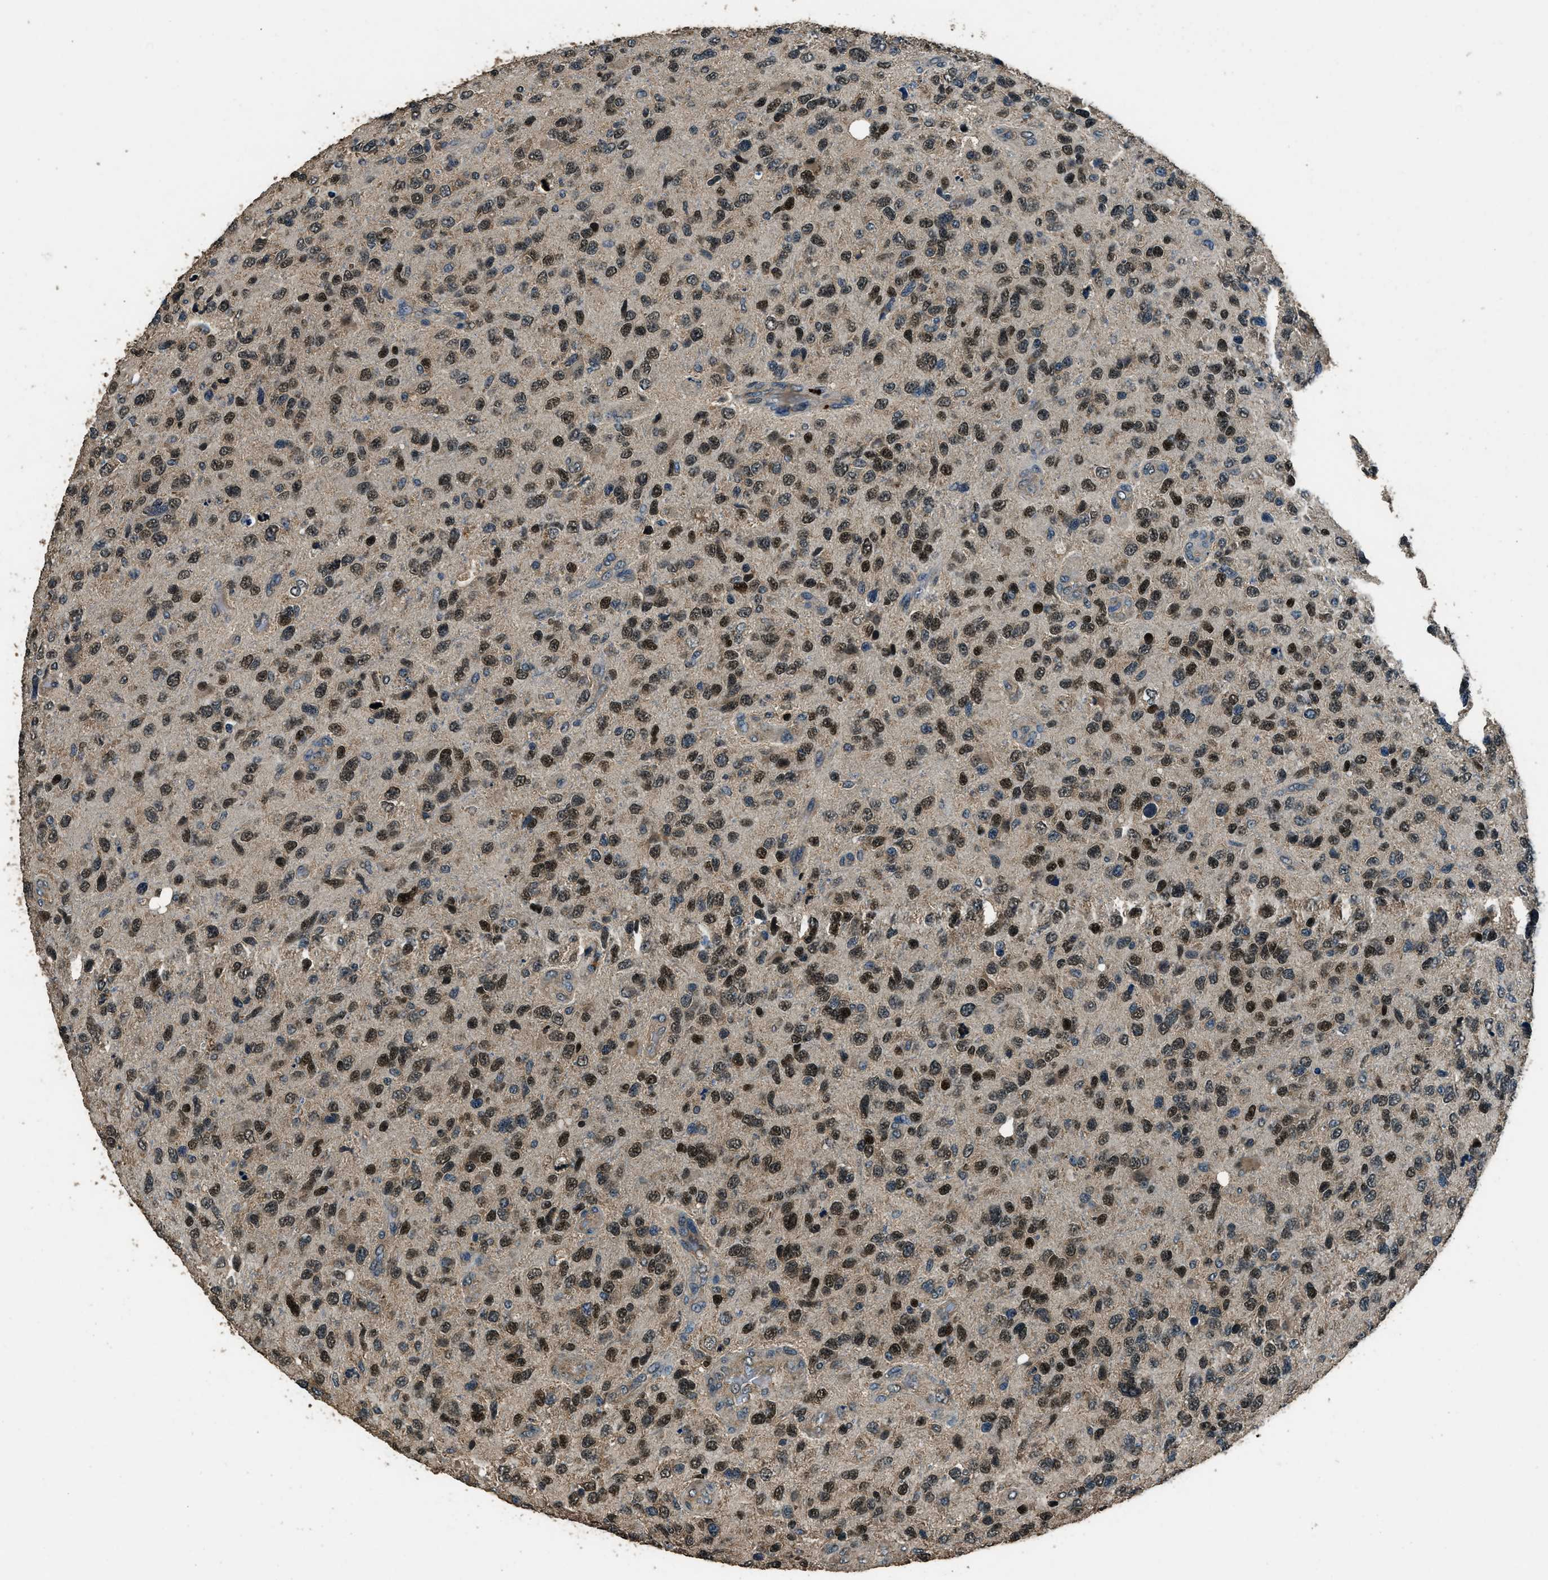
{"staining": {"intensity": "moderate", "quantity": ">75%", "location": "cytoplasmic/membranous,nuclear"}, "tissue": "glioma", "cell_type": "Tumor cells", "image_type": "cancer", "snomed": [{"axis": "morphology", "description": "Glioma, malignant, High grade"}, {"axis": "topography", "description": "Brain"}], "caption": "A brown stain shows moderate cytoplasmic/membranous and nuclear positivity of a protein in glioma tumor cells.", "gene": "SALL3", "patient": {"sex": "female", "age": 58}}